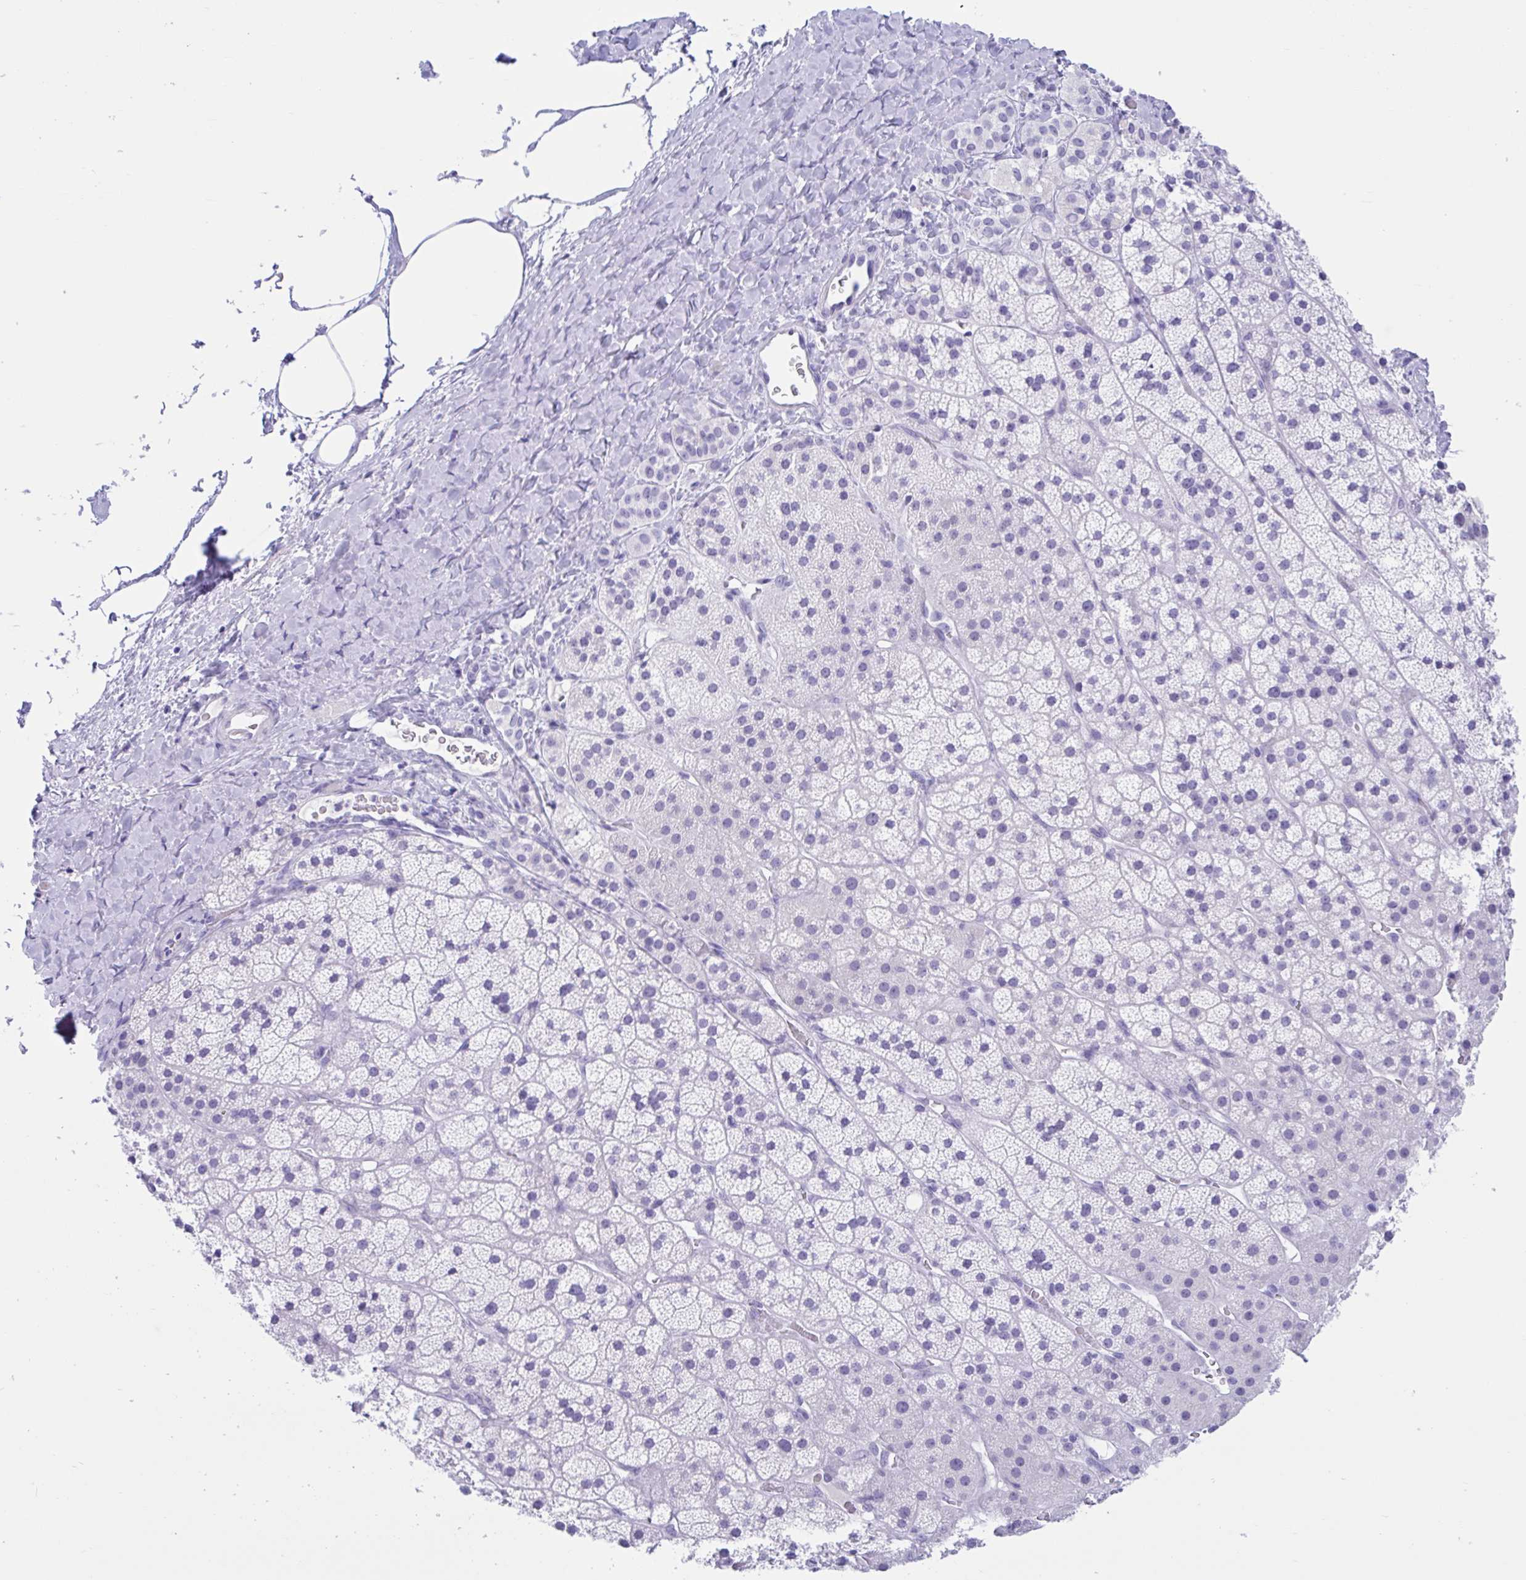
{"staining": {"intensity": "negative", "quantity": "none", "location": "none"}, "tissue": "adrenal gland", "cell_type": "Glandular cells", "image_type": "normal", "snomed": [{"axis": "morphology", "description": "Normal tissue, NOS"}, {"axis": "topography", "description": "Adrenal gland"}], "caption": "Immunohistochemical staining of normal human adrenal gland exhibits no significant expression in glandular cells. Nuclei are stained in blue.", "gene": "TMEM35A", "patient": {"sex": "male", "age": 57}}